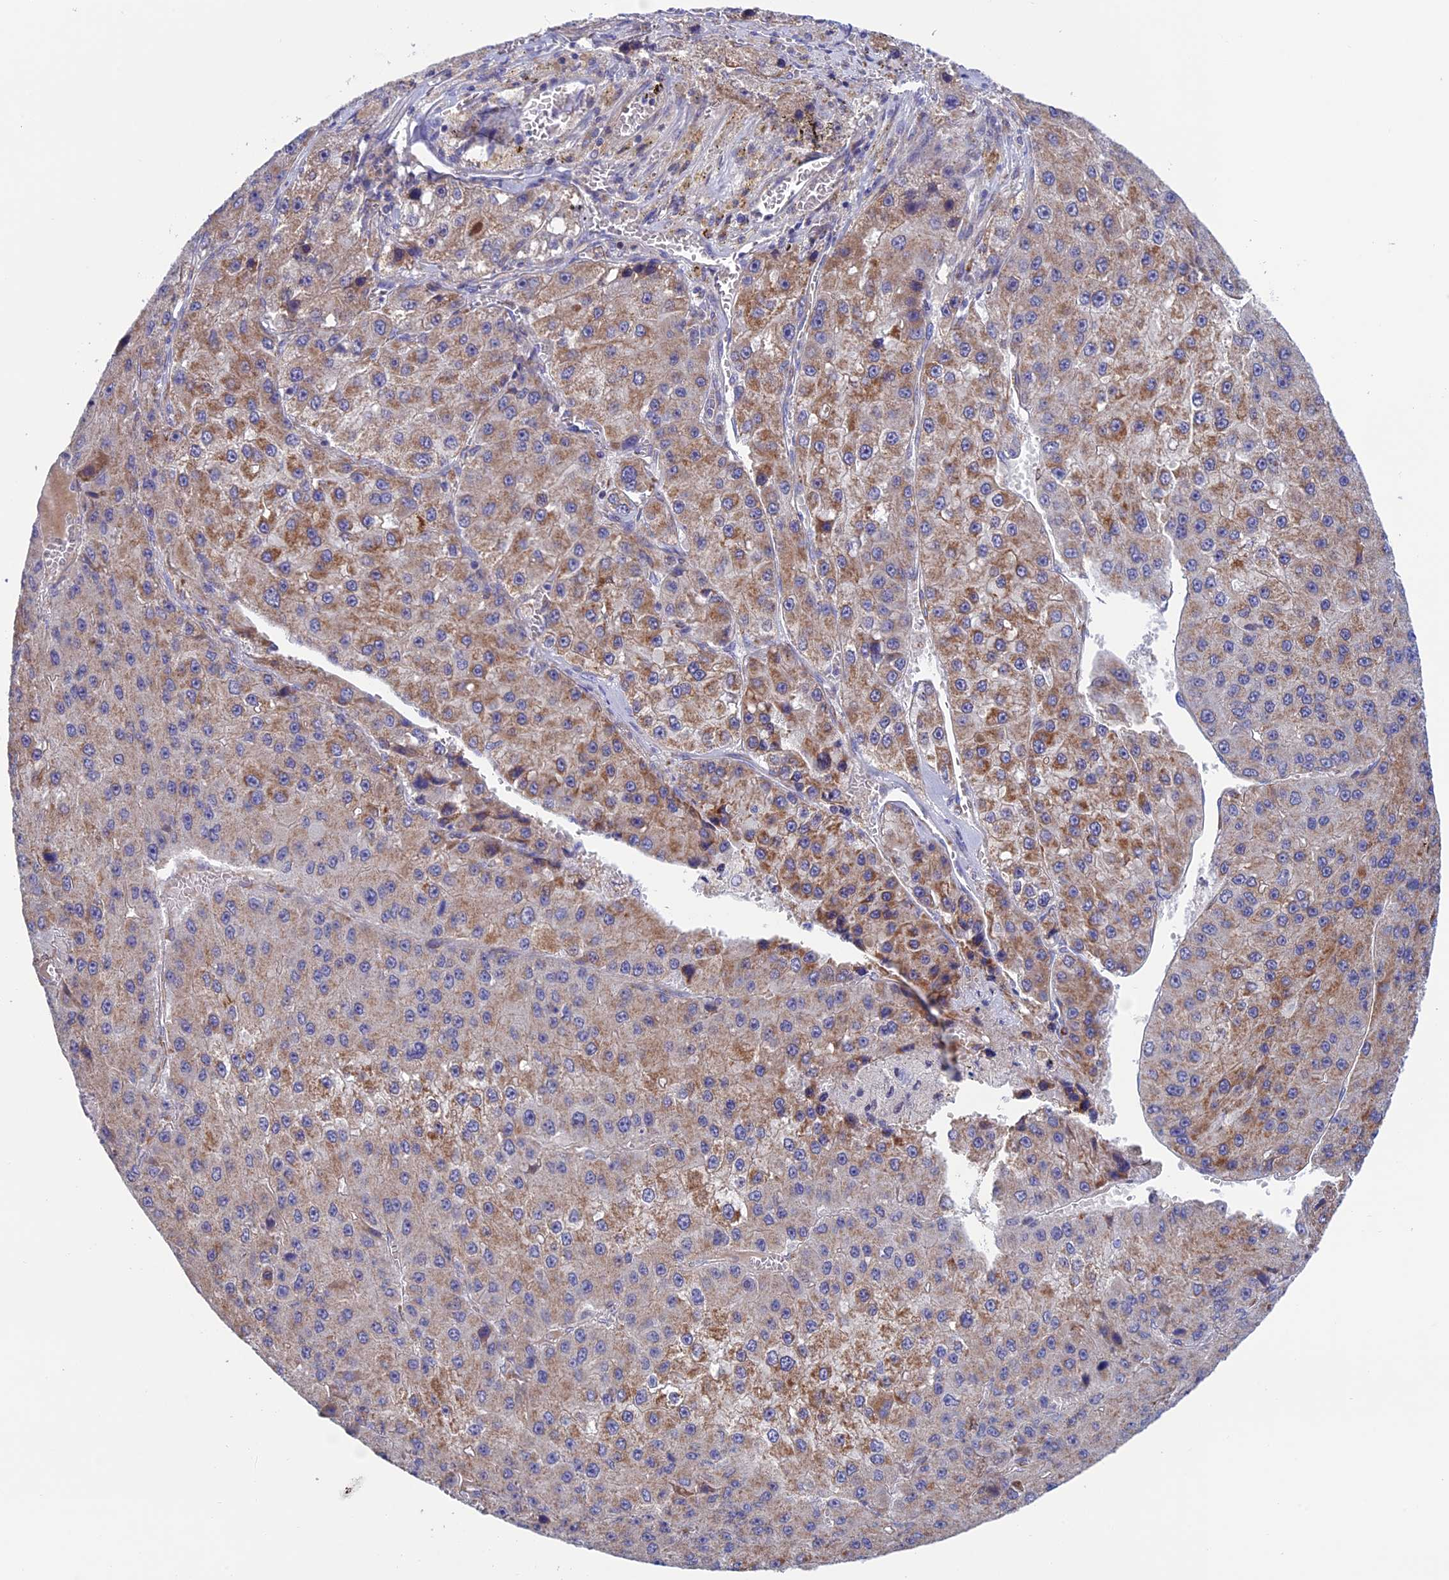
{"staining": {"intensity": "moderate", "quantity": ">75%", "location": "cytoplasmic/membranous"}, "tissue": "liver cancer", "cell_type": "Tumor cells", "image_type": "cancer", "snomed": [{"axis": "morphology", "description": "Carcinoma, Hepatocellular, NOS"}, {"axis": "topography", "description": "Liver"}], "caption": "A brown stain highlights moderate cytoplasmic/membranous staining of a protein in human liver cancer tumor cells. The protein is shown in brown color, while the nuclei are stained blue.", "gene": "ETFDH", "patient": {"sex": "female", "age": 73}}